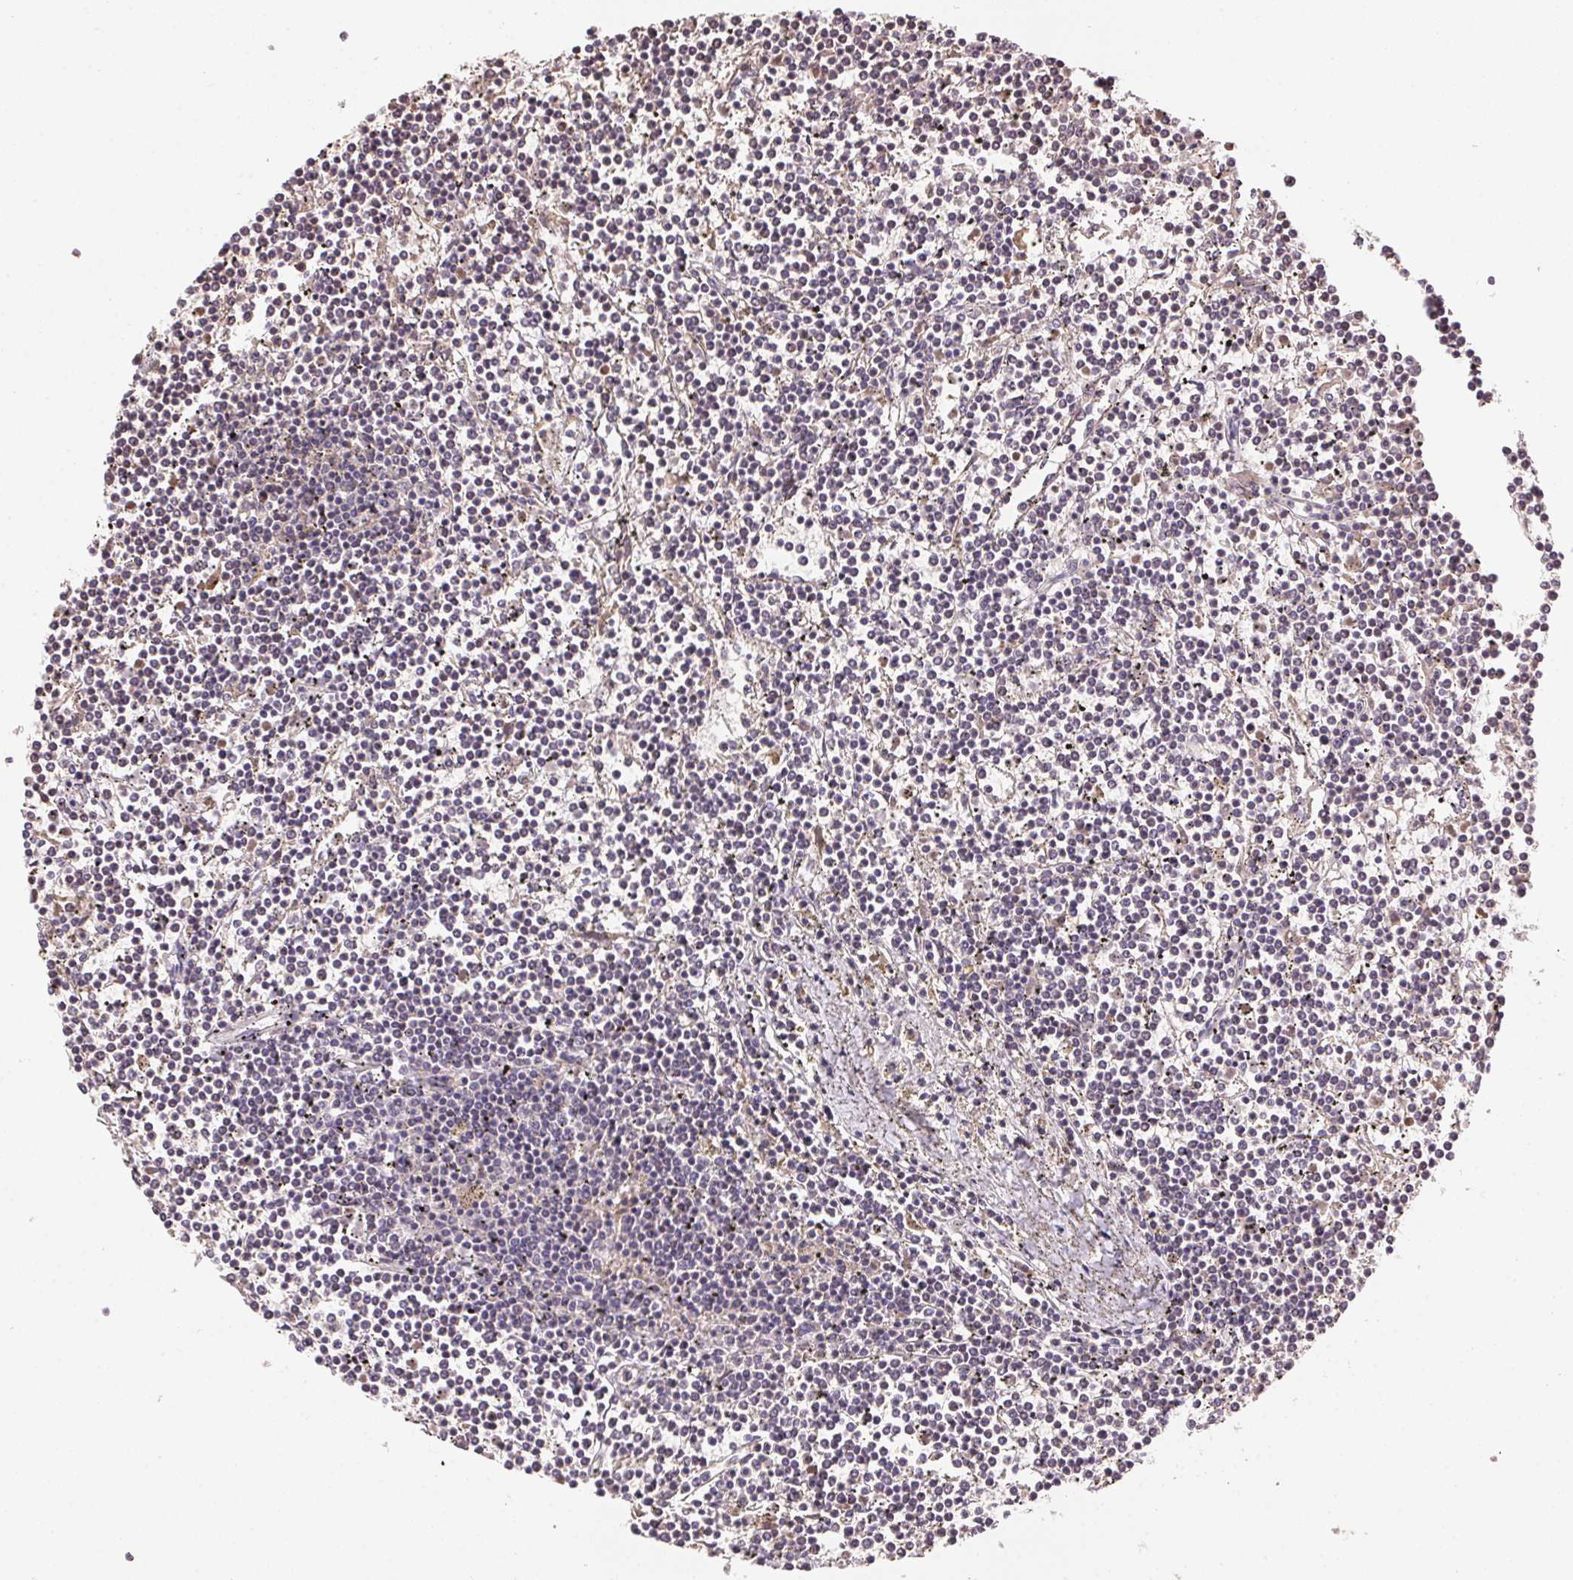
{"staining": {"intensity": "negative", "quantity": "none", "location": "none"}, "tissue": "lymphoma", "cell_type": "Tumor cells", "image_type": "cancer", "snomed": [{"axis": "morphology", "description": "Malignant lymphoma, non-Hodgkin's type, Low grade"}, {"axis": "topography", "description": "Spleen"}], "caption": "This is an immunohistochemistry (IHC) histopathology image of human lymphoma. There is no positivity in tumor cells.", "gene": "METTL13", "patient": {"sex": "female", "age": 19}}